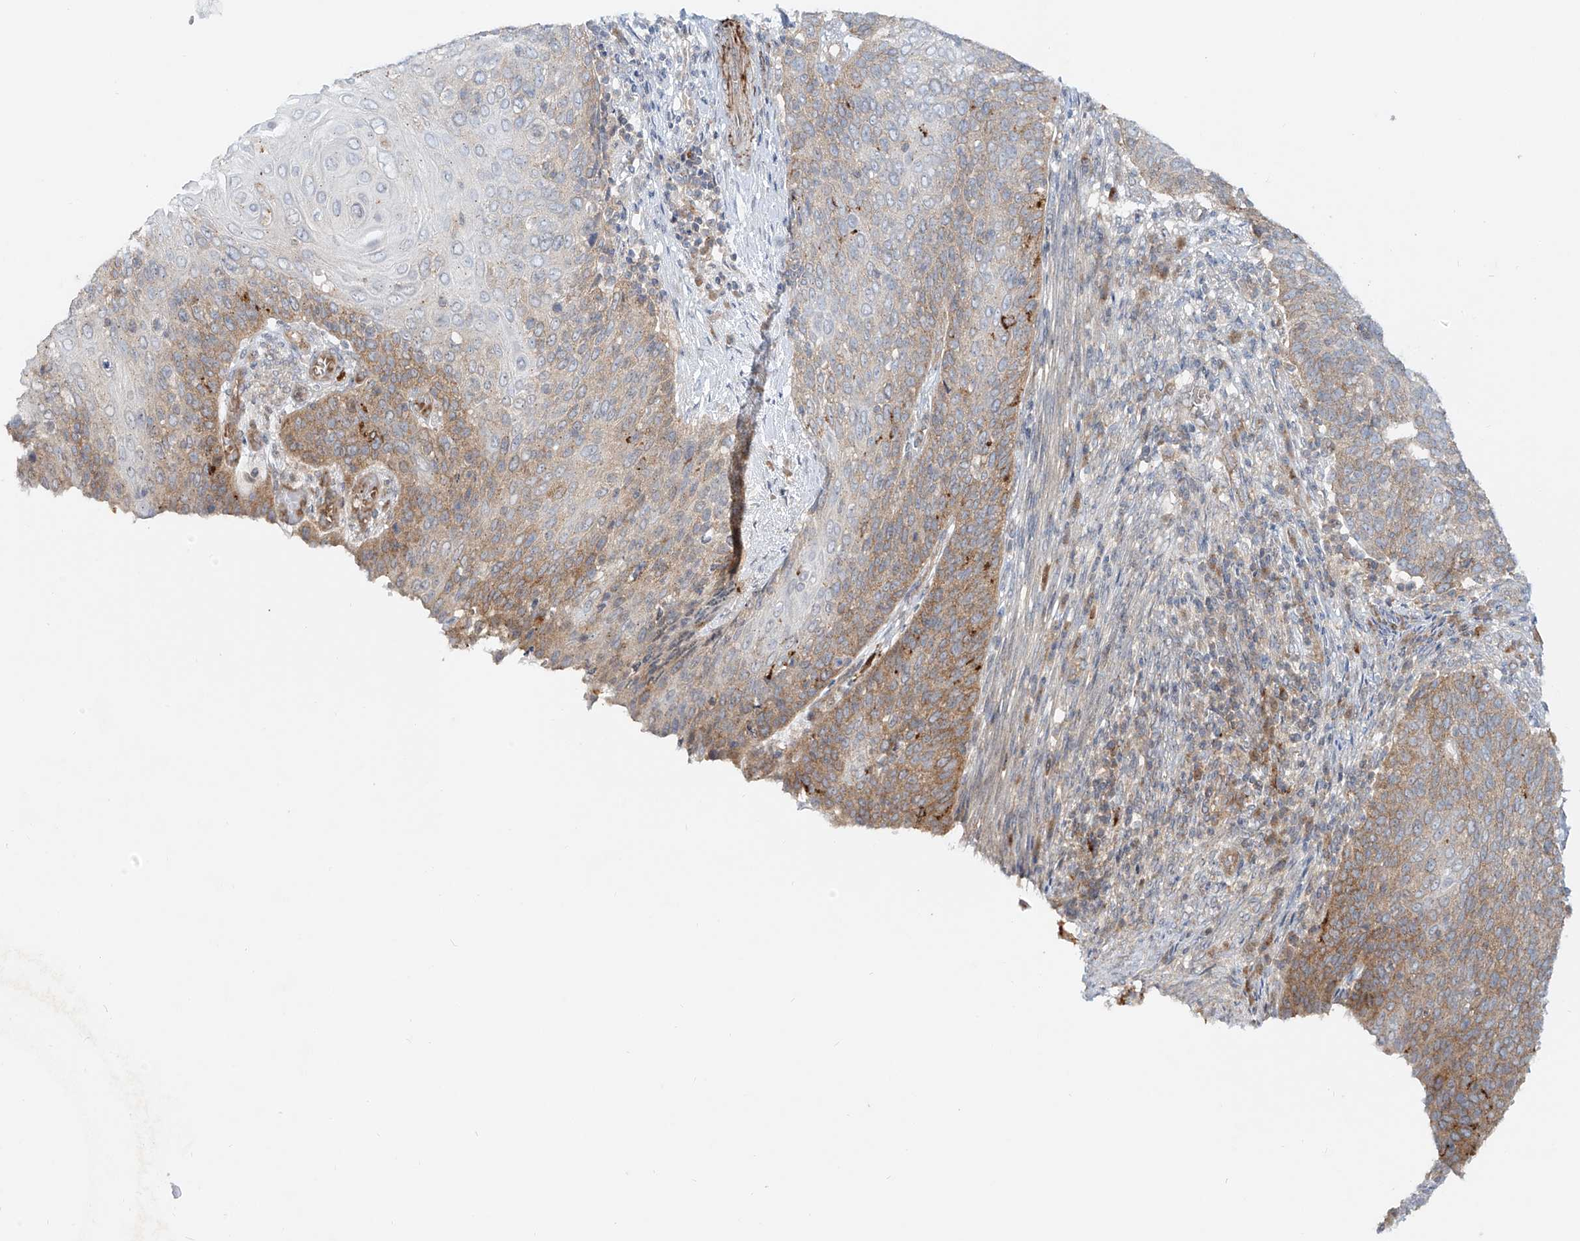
{"staining": {"intensity": "moderate", "quantity": "25%-75%", "location": "cytoplasmic/membranous"}, "tissue": "cervical cancer", "cell_type": "Tumor cells", "image_type": "cancer", "snomed": [{"axis": "morphology", "description": "Squamous cell carcinoma, NOS"}, {"axis": "topography", "description": "Cervix"}], "caption": "Protein analysis of cervical cancer tissue shows moderate cytoplasmic/membranous expression in about 25%-75% of tumor cells.", "gene": "TJAP1", "patient": {"sex": "female", "age": 39}}